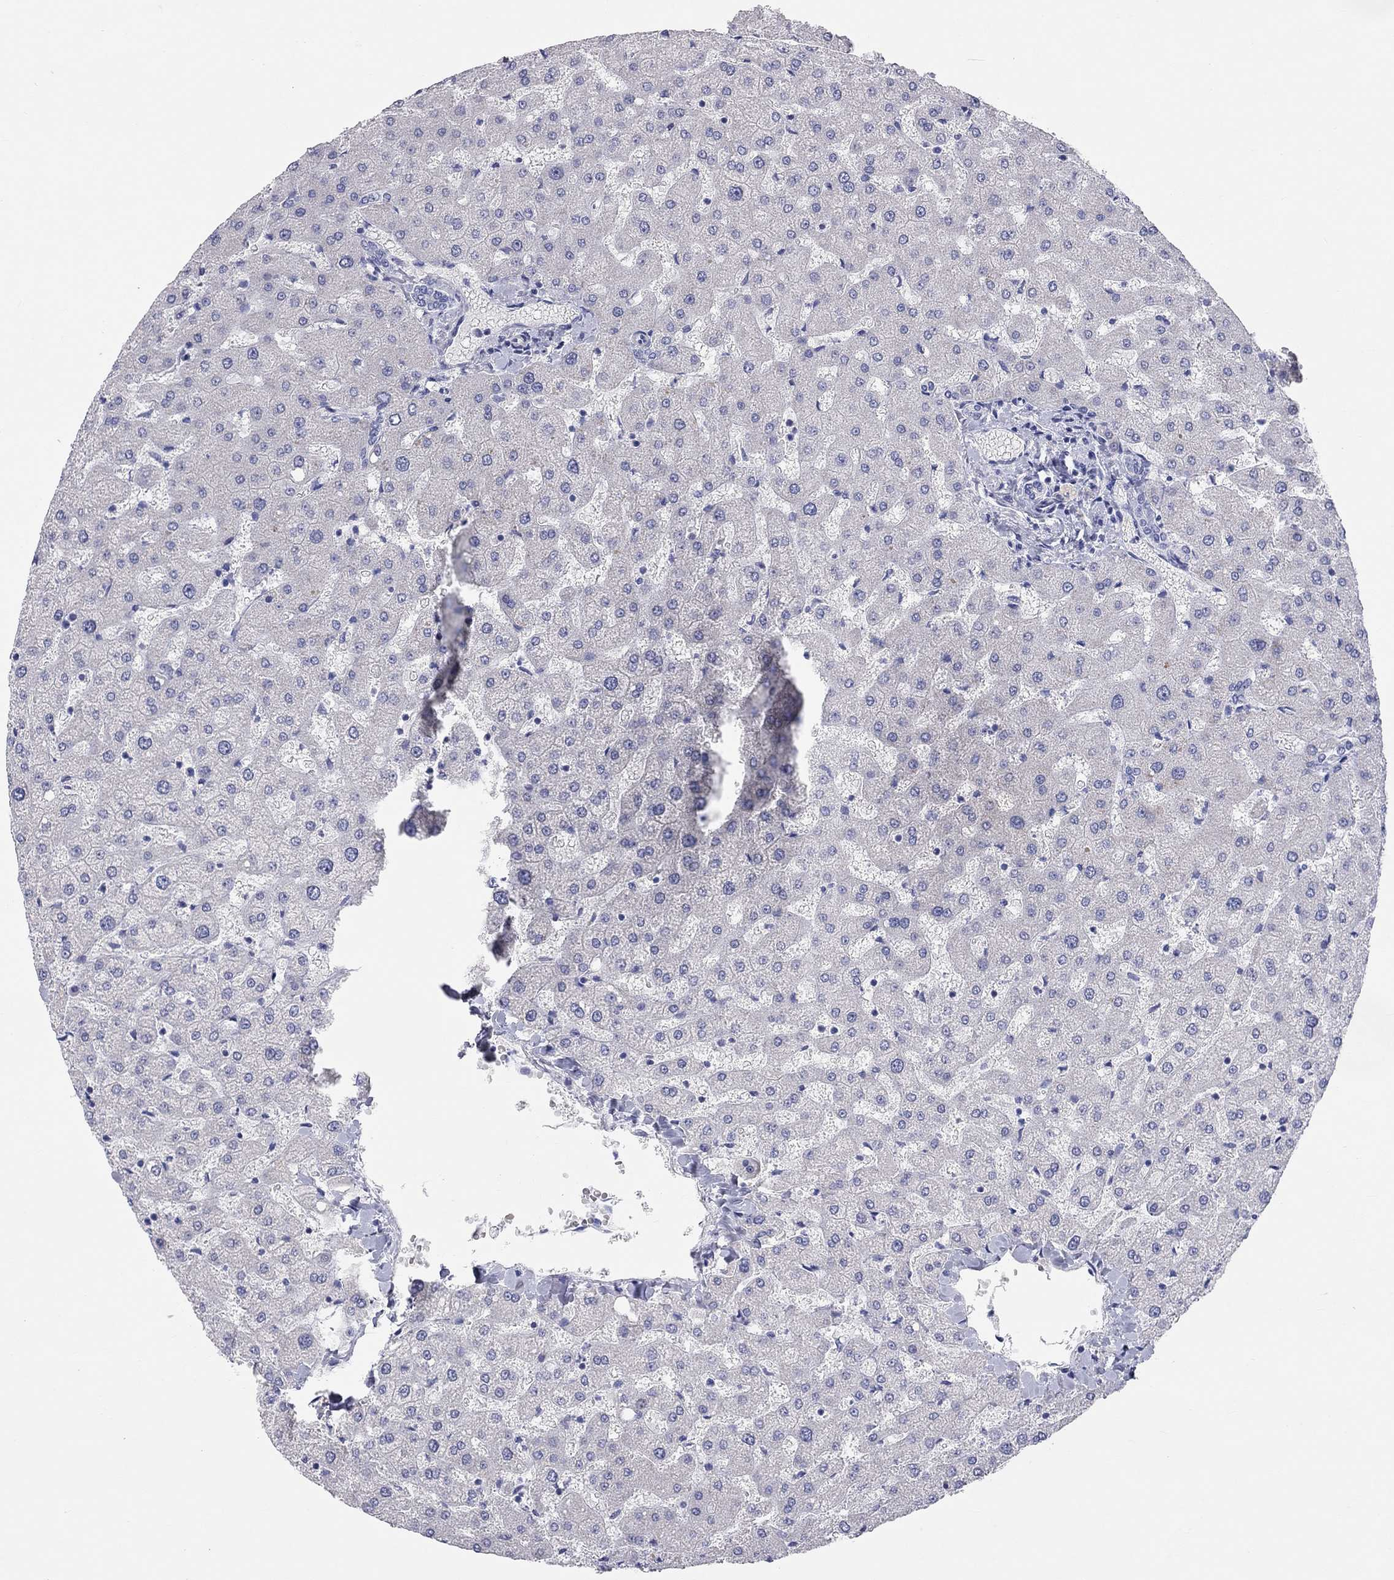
{"staining": {"intensity": "negative", "quantity": "none", "location": "none"}, "tissue": "liver", "cell_type": "Cholangiocytes", "image_type": "normal", "snomed": [{"axis": "morphology", "description": "Normal tissue, NOS"}, {"axis": "topography", "description": "Liver"}], "caption": "High power microscopy micrograph of an immunohistochemistry micrograph of benign liver, revealing no significant staining in cholangiocytes.", "gene": "PCDHGC5", "patient": {"sex": "female", "age": 50}}